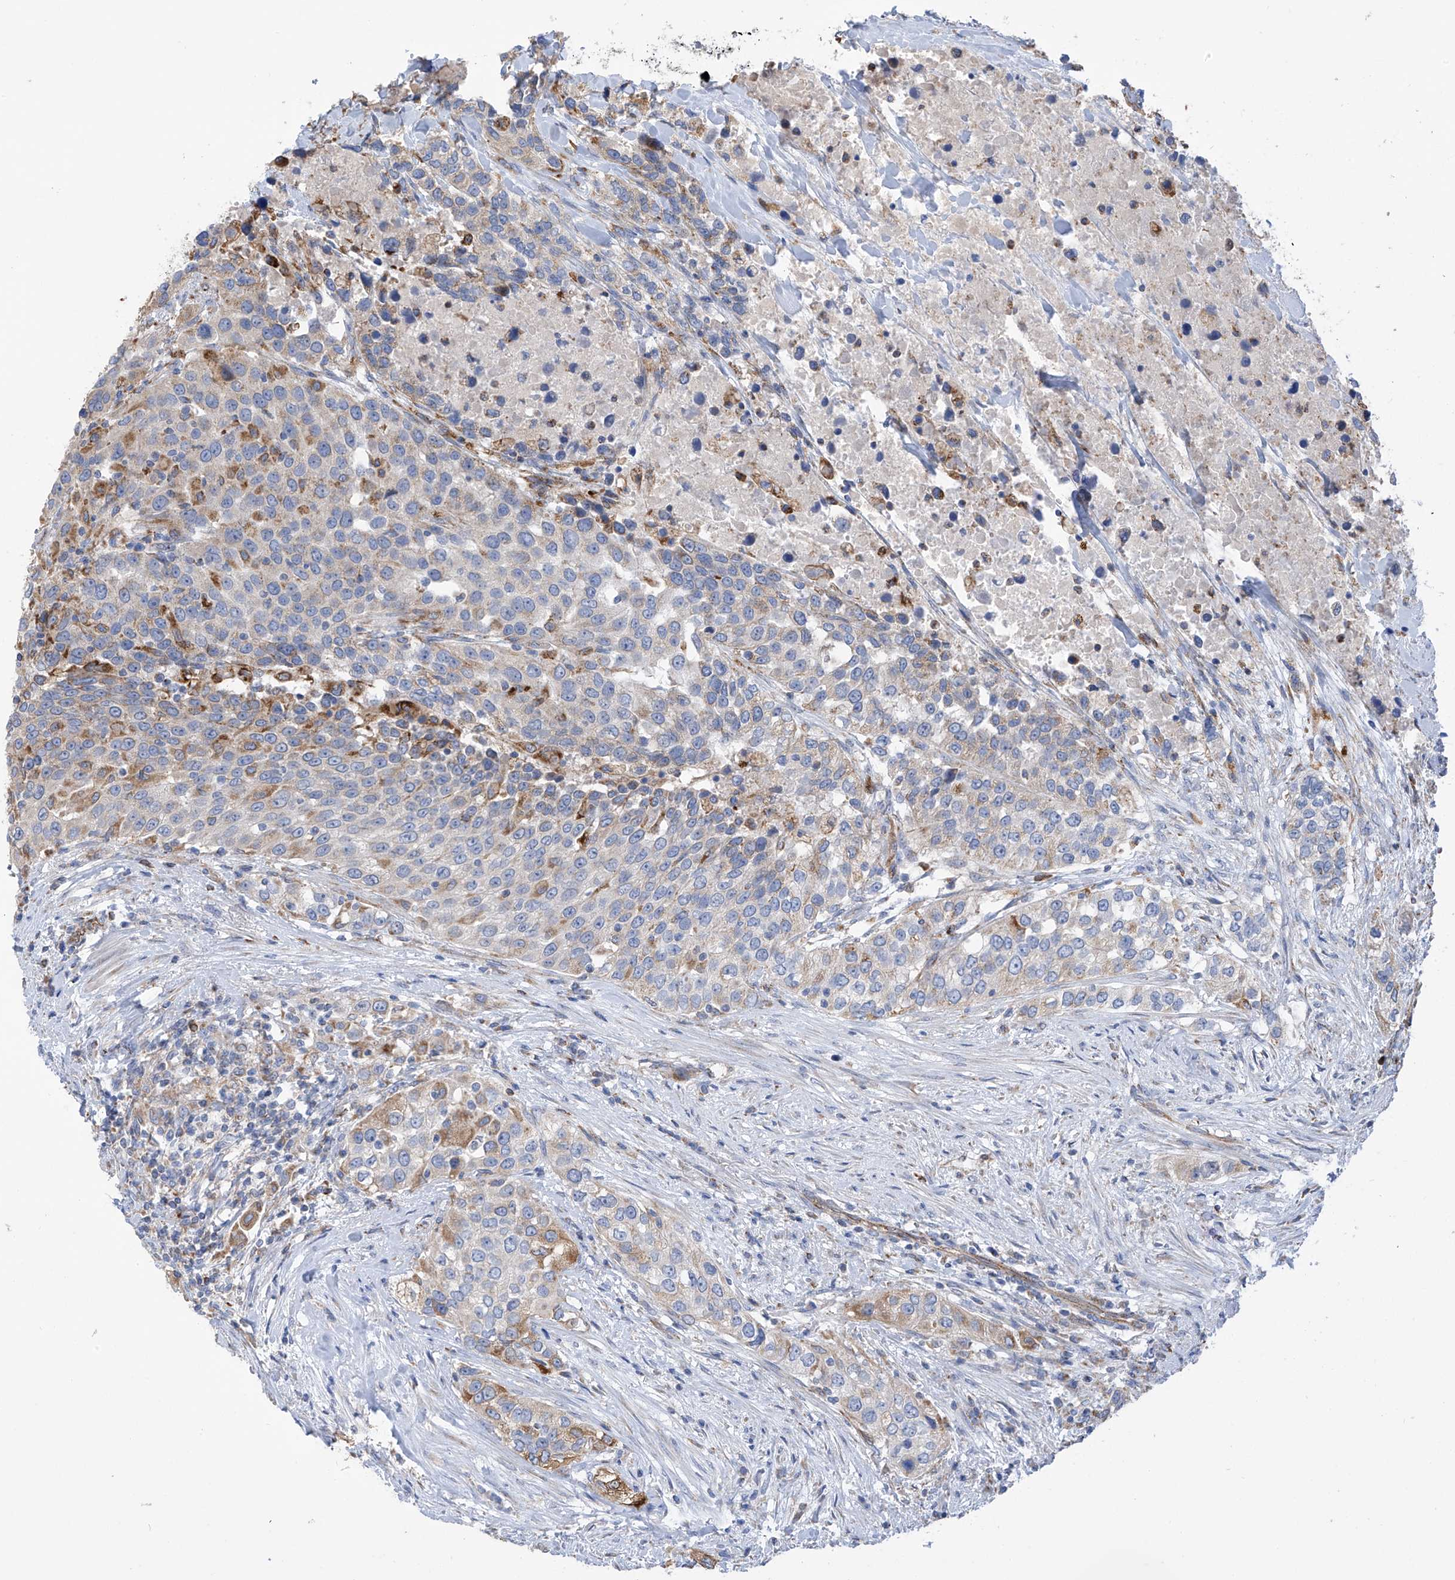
{"staining": {"intensity": "moderate", "quantity": "<25%", "location": "cytoplasmic/membranous"}, "tissue": "urothelial cancer", "cell_type": "Tumor cells", "image_type": "cancer", "snomed": [{"axis": "morphology", "description": "Urothelial carcinoma, High grade"}, {"axis": "topography", "description": "Urinary bladder"}], "caption": "Immunohistochemistry image of urothelial cancer stained for a protein (brown), which reveals low levels of moderate cytoplasmic/membranous positivity in about <25% of tumor cells.", "gene": "EIF5B", "patient": {"sex": "female", "age": 80}}